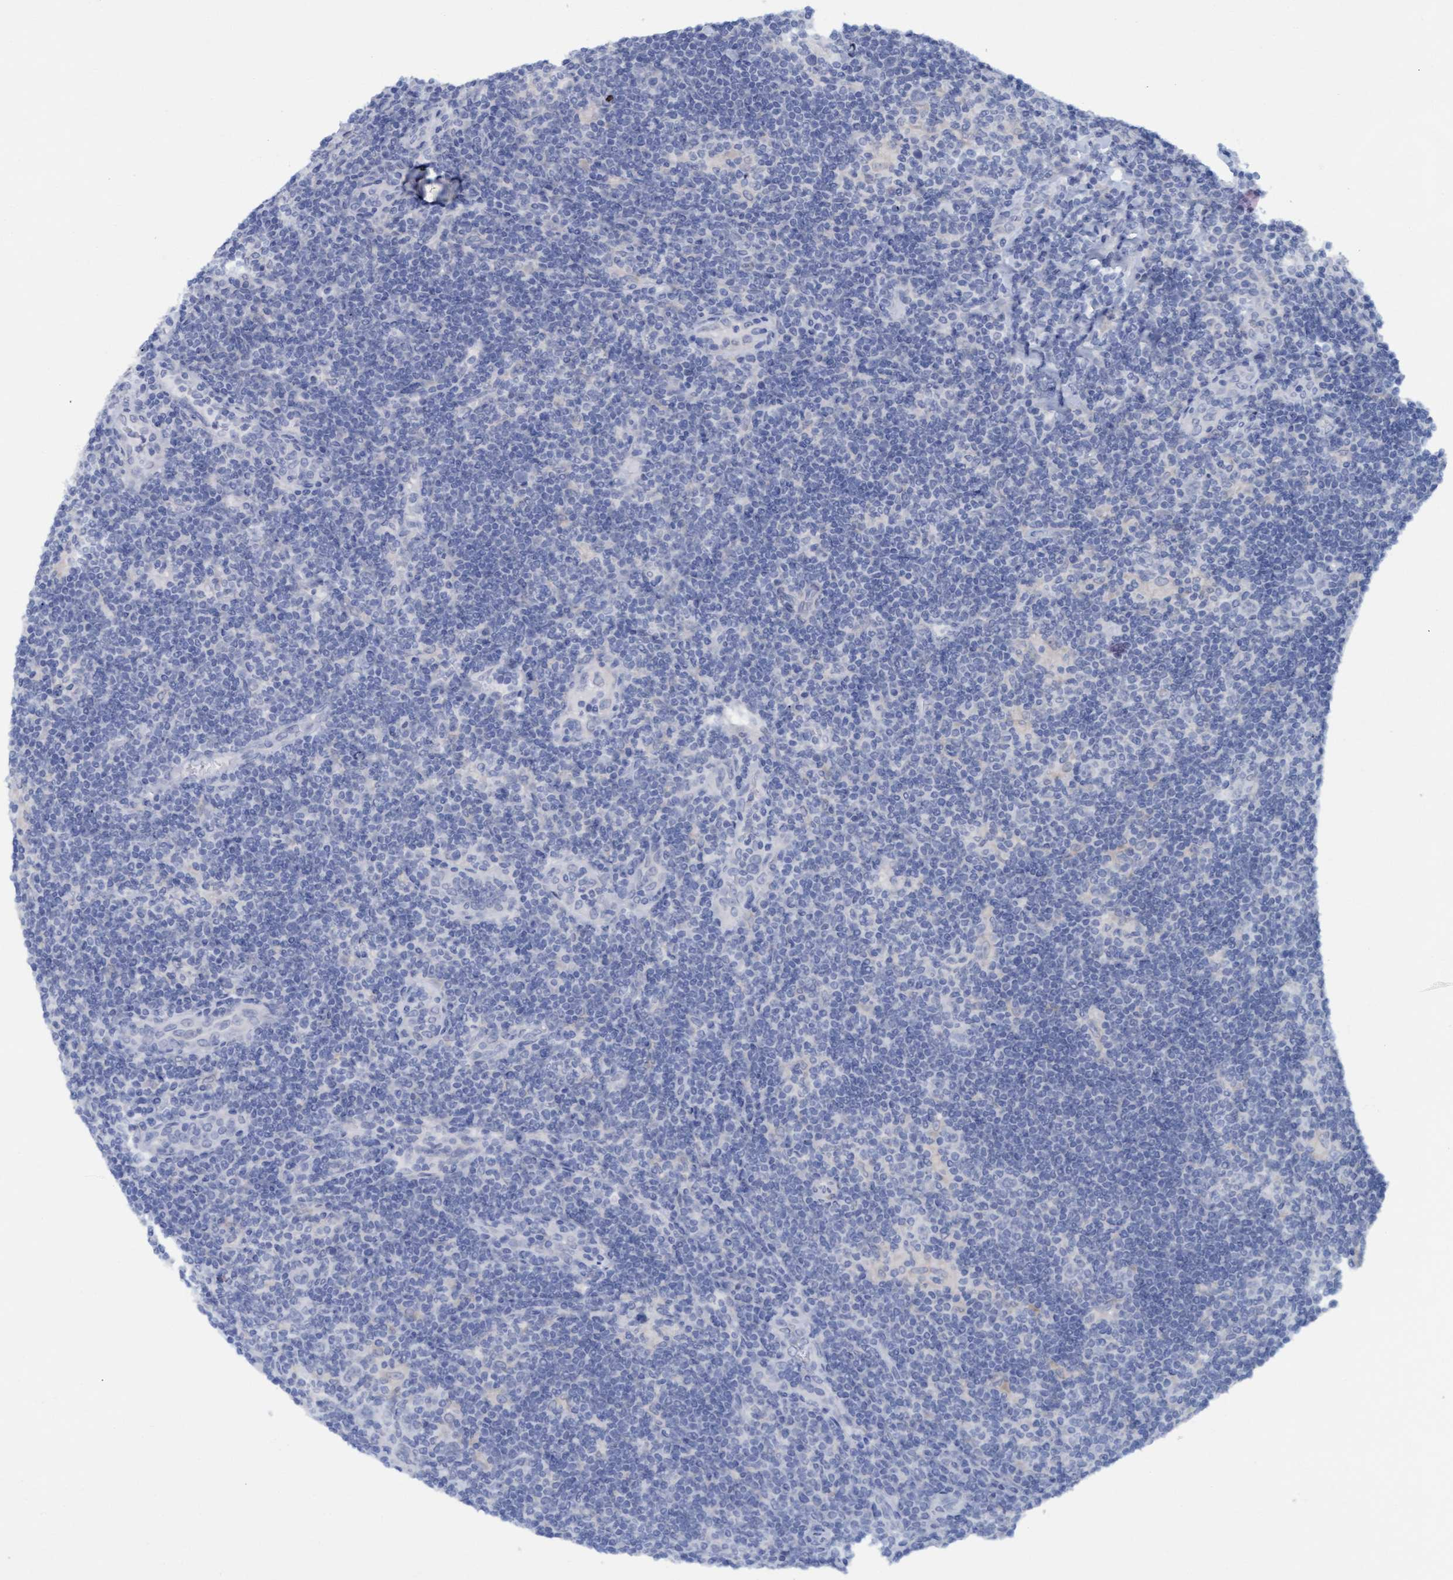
{"staining": {"intensity": "negative", "quantity": "none", "location": "none"}, "tissue": "lymphoma", "cell_type": "Tumor cells", "image_type": "cancer", "snomed": [{"axis": "morphology", "description": "Hodgkin's disease, NOS"}, {"axis": "topography", "description": "Lymph node"}], "caption": "IHC micrograph of neoplastic tissue: lymphoma stained with DAB displays no significant protein positivity in tumor cells.", "gene": "SSTR3", "patient": {"sex": "female", "age": 57}}